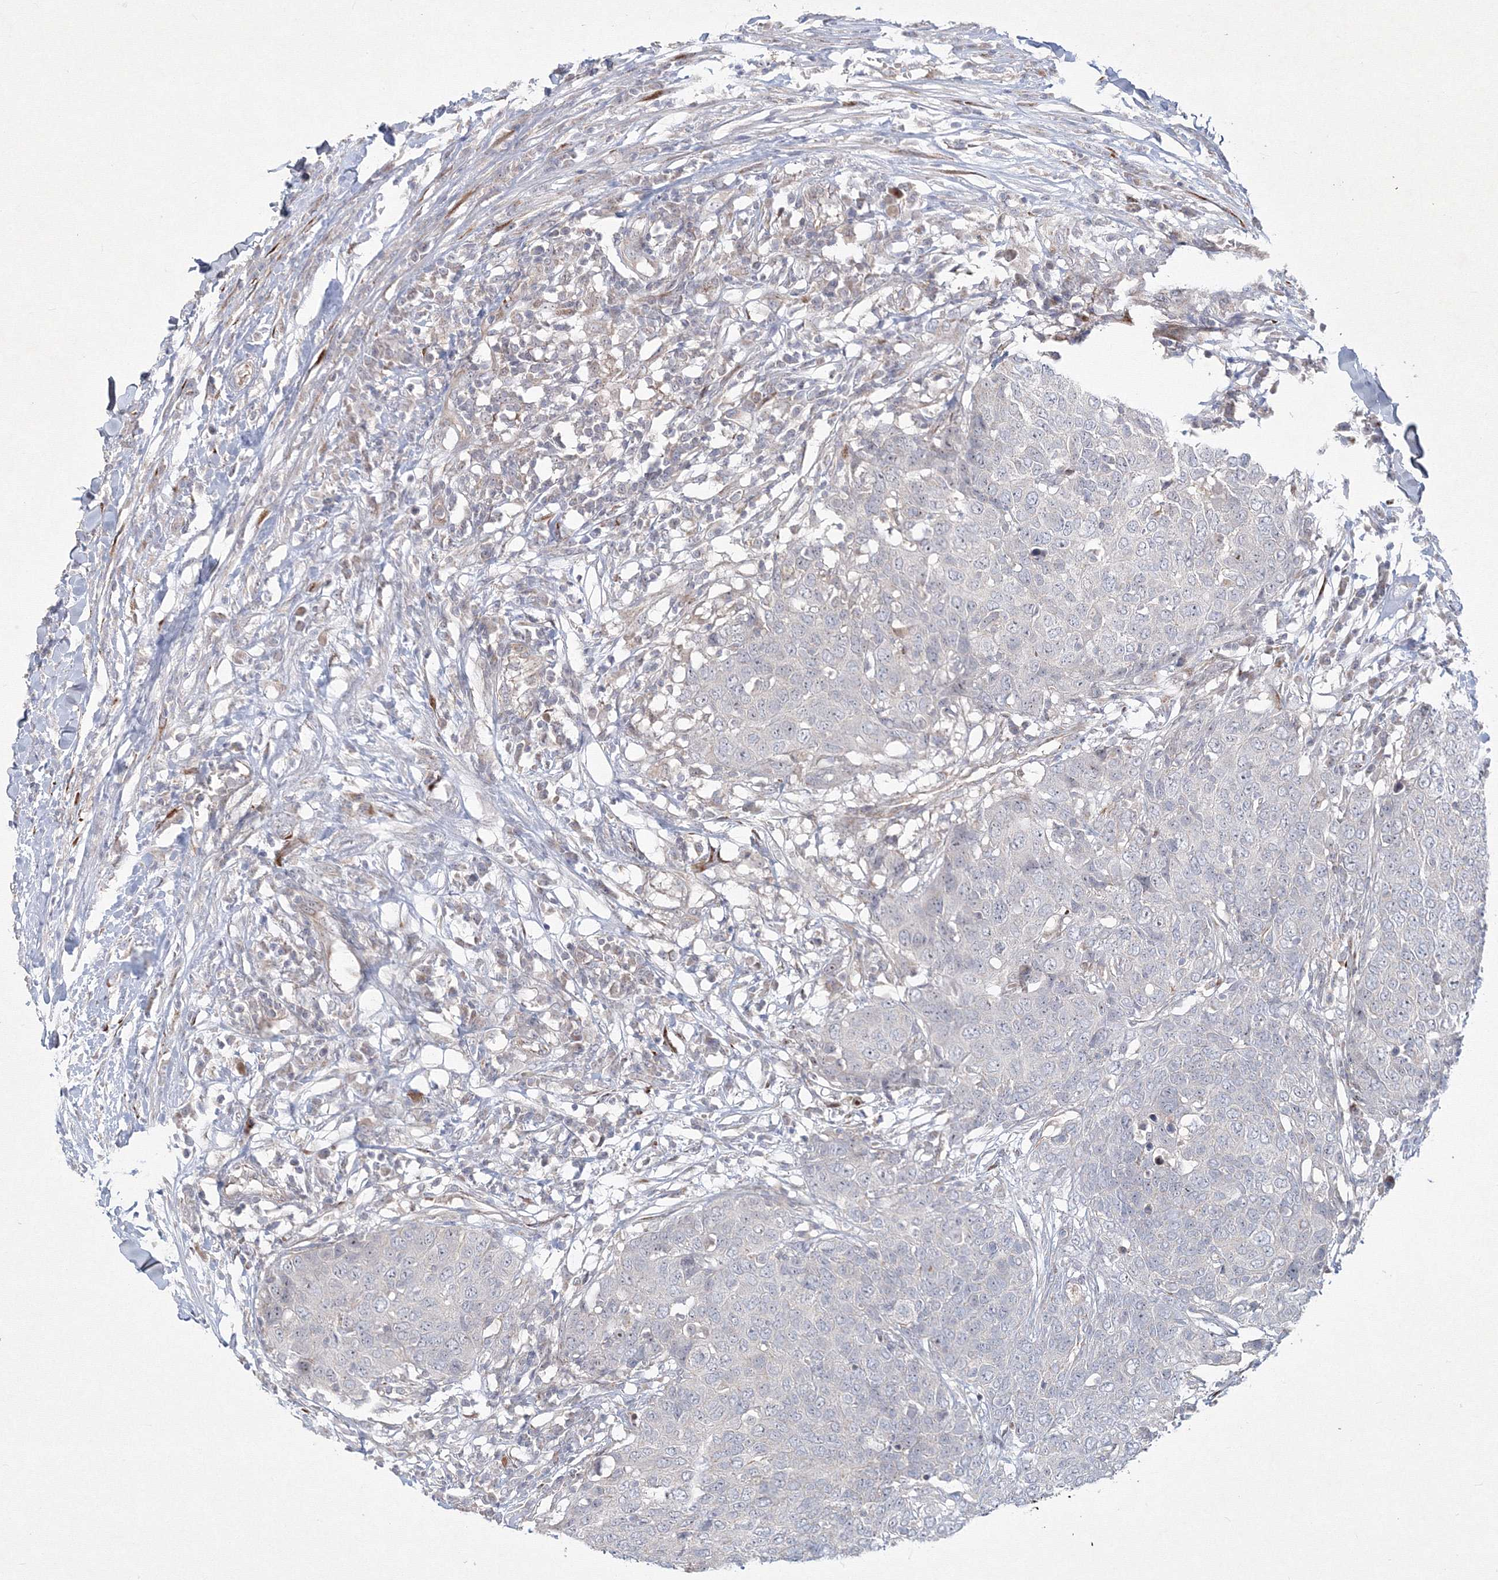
{"staining": {"intensity": "negative", "quantity": "none", "location": "none"}, "tissue": "head and neck cancer", "cell_type": "Tumor cells", "image_type": "cancer", "snomed": [{"axis": "morphology", "description": "Squamous cell carcinoma, NOS"}, {"axis": "topography", "description": "Head-Neck"}], "caption": "Immunohistochemistry (IHC) of head and neck squamous cell carcinoma demonstrates no expression in tumor cells. (Brightfield microscopy of DAB (3,3'-diaminobenzidine) immunohistochemistry (IHC) at high magnification).", "gene": "WDR49", "patient": {"sex": "male", "age": 66}}